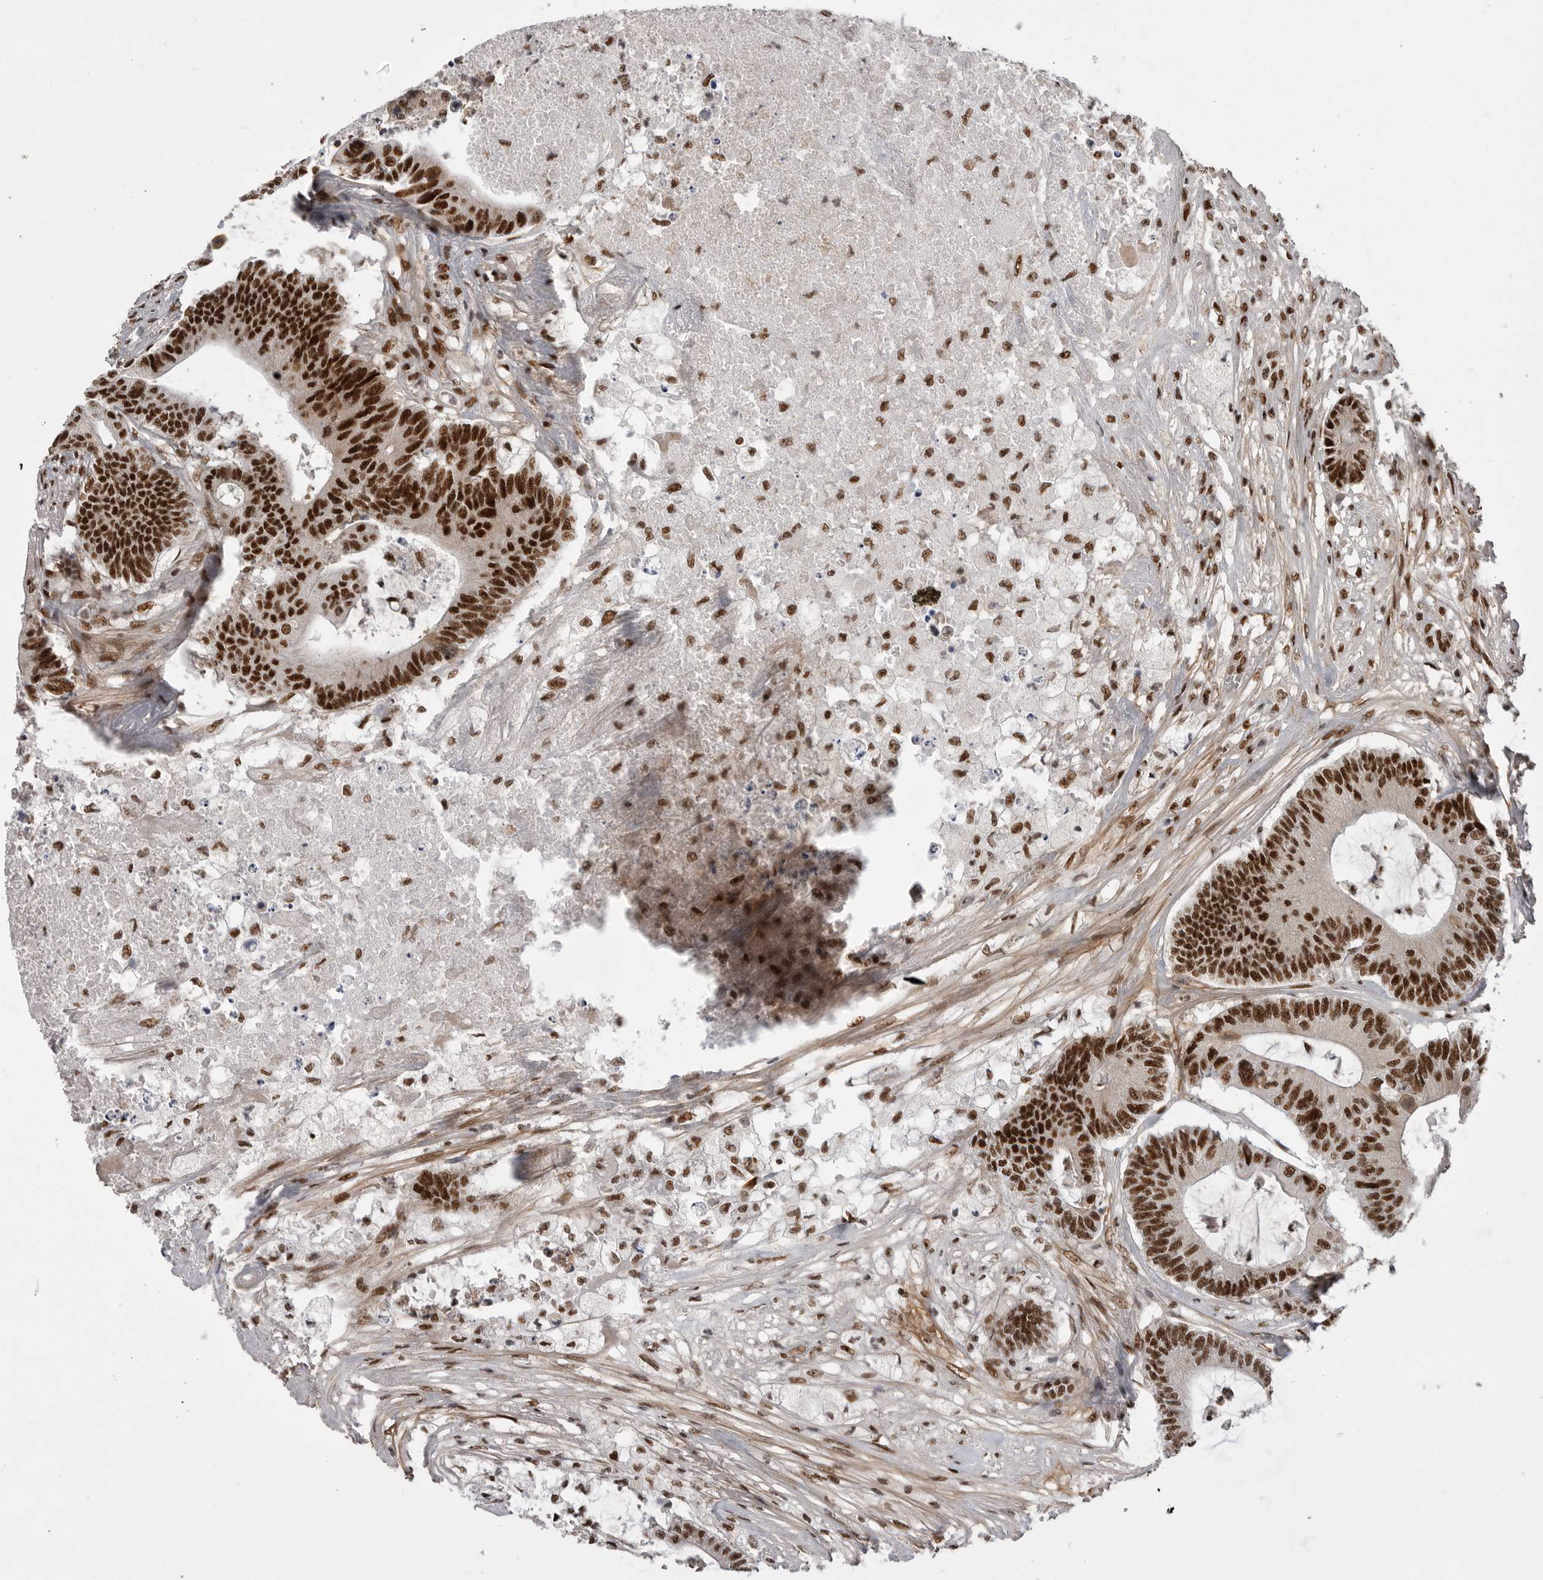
{"staining": {"intensity": "strong", "quantity": ">75%", "location": "nuclear"}, "tissue": "colorectal cancer", "cell_type": "Tumor cells", "image_type": "cancer", "snomed": [{"axis": "morphology", "description": "Adenocarcinoma, NOS"}, {"axis": "topography", "description": "Colon"}], "caption": "Colorectal cancer (adenocarcinoma) tissue displays strong nuclear expression in about >75% of tumor cells, visualized by immunohistochemistry. Immunohistochemistry (ihc) stains the protein in brown and the nuclei are stained blue.", "gene": "PPP1R8", "patient": {"sex": "female", "age": 84}}